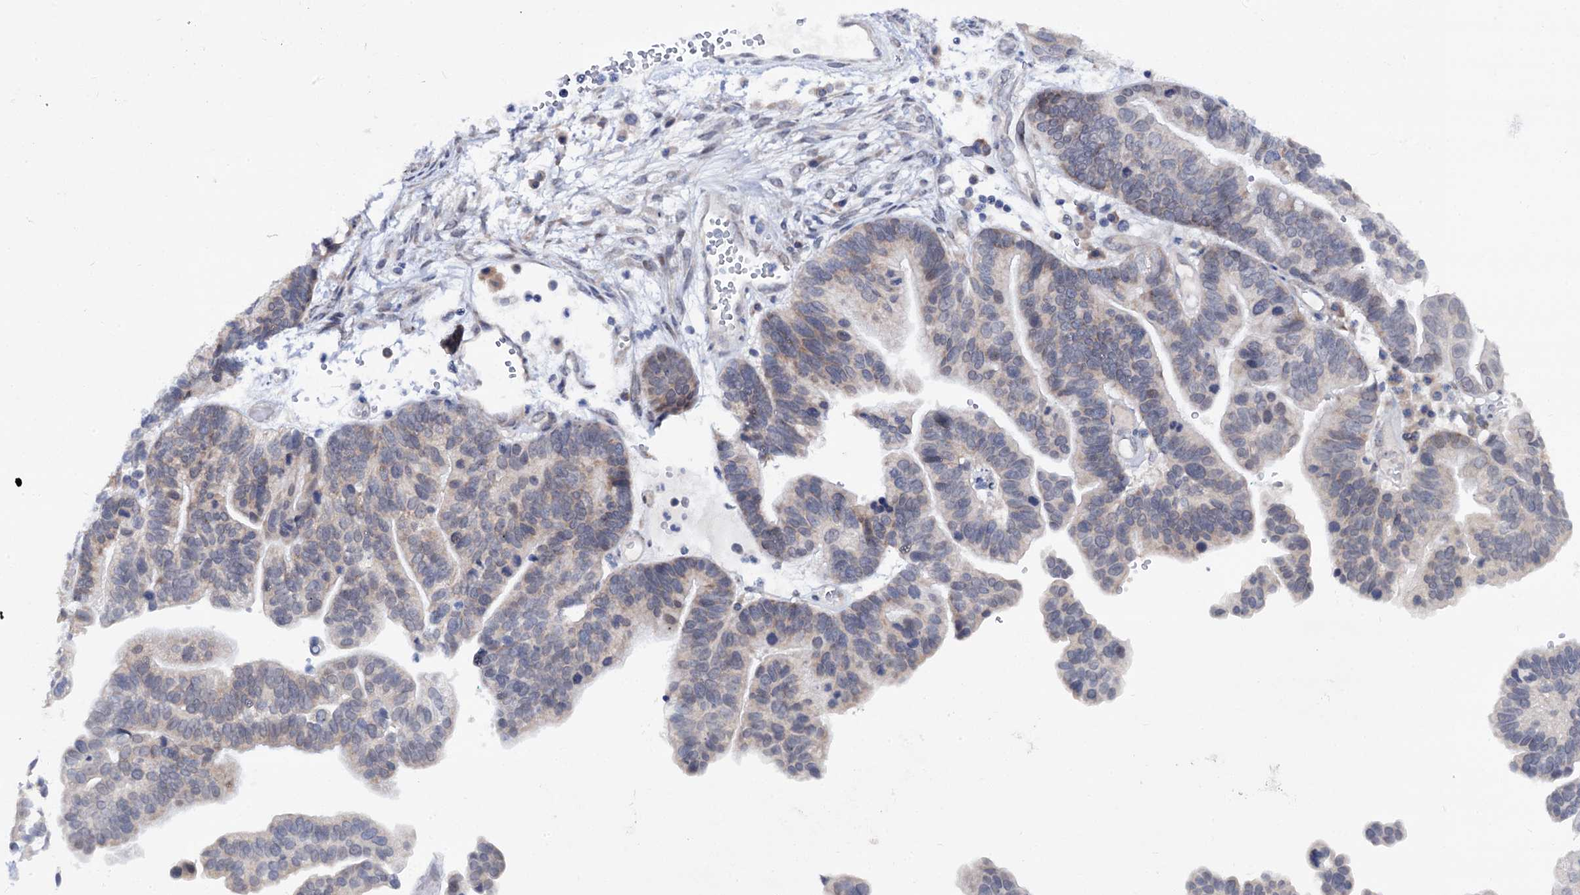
{"staining": {"intensity": "negative", "quantity": "none", "location": "none"}, "tissue": "ovarian cancer", "cell_type": "Tumor cells", "image_type": "cancer", "snomed": [{"axis": "morphology", "description": "Cystadenocarcinoma, serous, NOS"}, {"axis": "topography", "description": "Ovary"}], "caption": "IHC of human ovarian serous cystadenocarcinoma exhibits no positivity in tumor cells.", "gene": "CAPRIN2", "patient": {"sex": "female", "age": 56}}